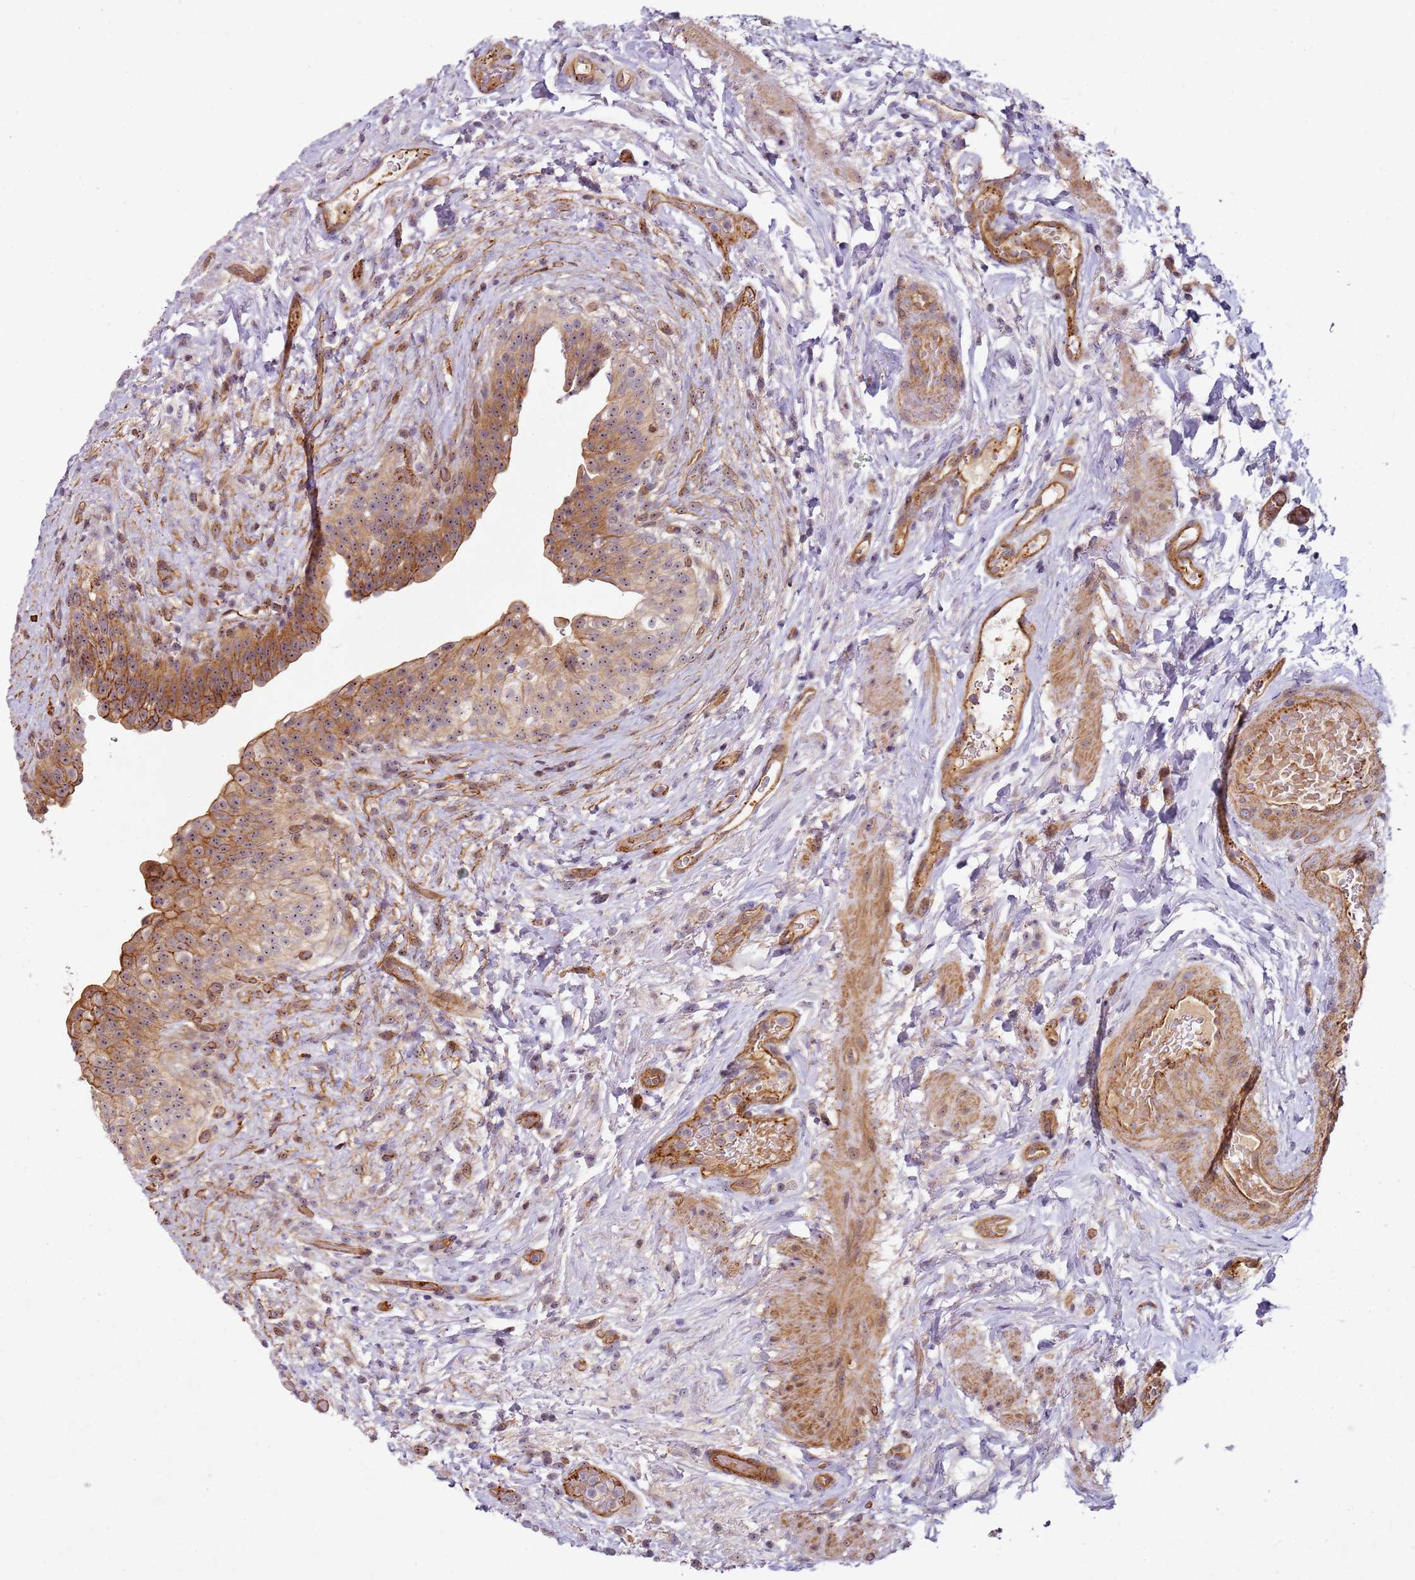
{"staining": {"intensity": "moderate", "quantity": ">75%", "location": "cytoplasmic/membranous"}, "tissue": "urinary bladder", "cell_type": "Urothelial cells", "image_type": "normal", "snomed": [{"axis": "morphology", "description": "Normal tissue, NOS"}, {"axis": "topography", "description": "Urinary bladder"}], "caption": "Urinary bladder stained with a brown dye reveals moderate cytoplasmic/membranous positive staining in about >75% of urothelial cells.", "gene": "C2CD4B", "patient": {"sex": "male", "age": 69}}